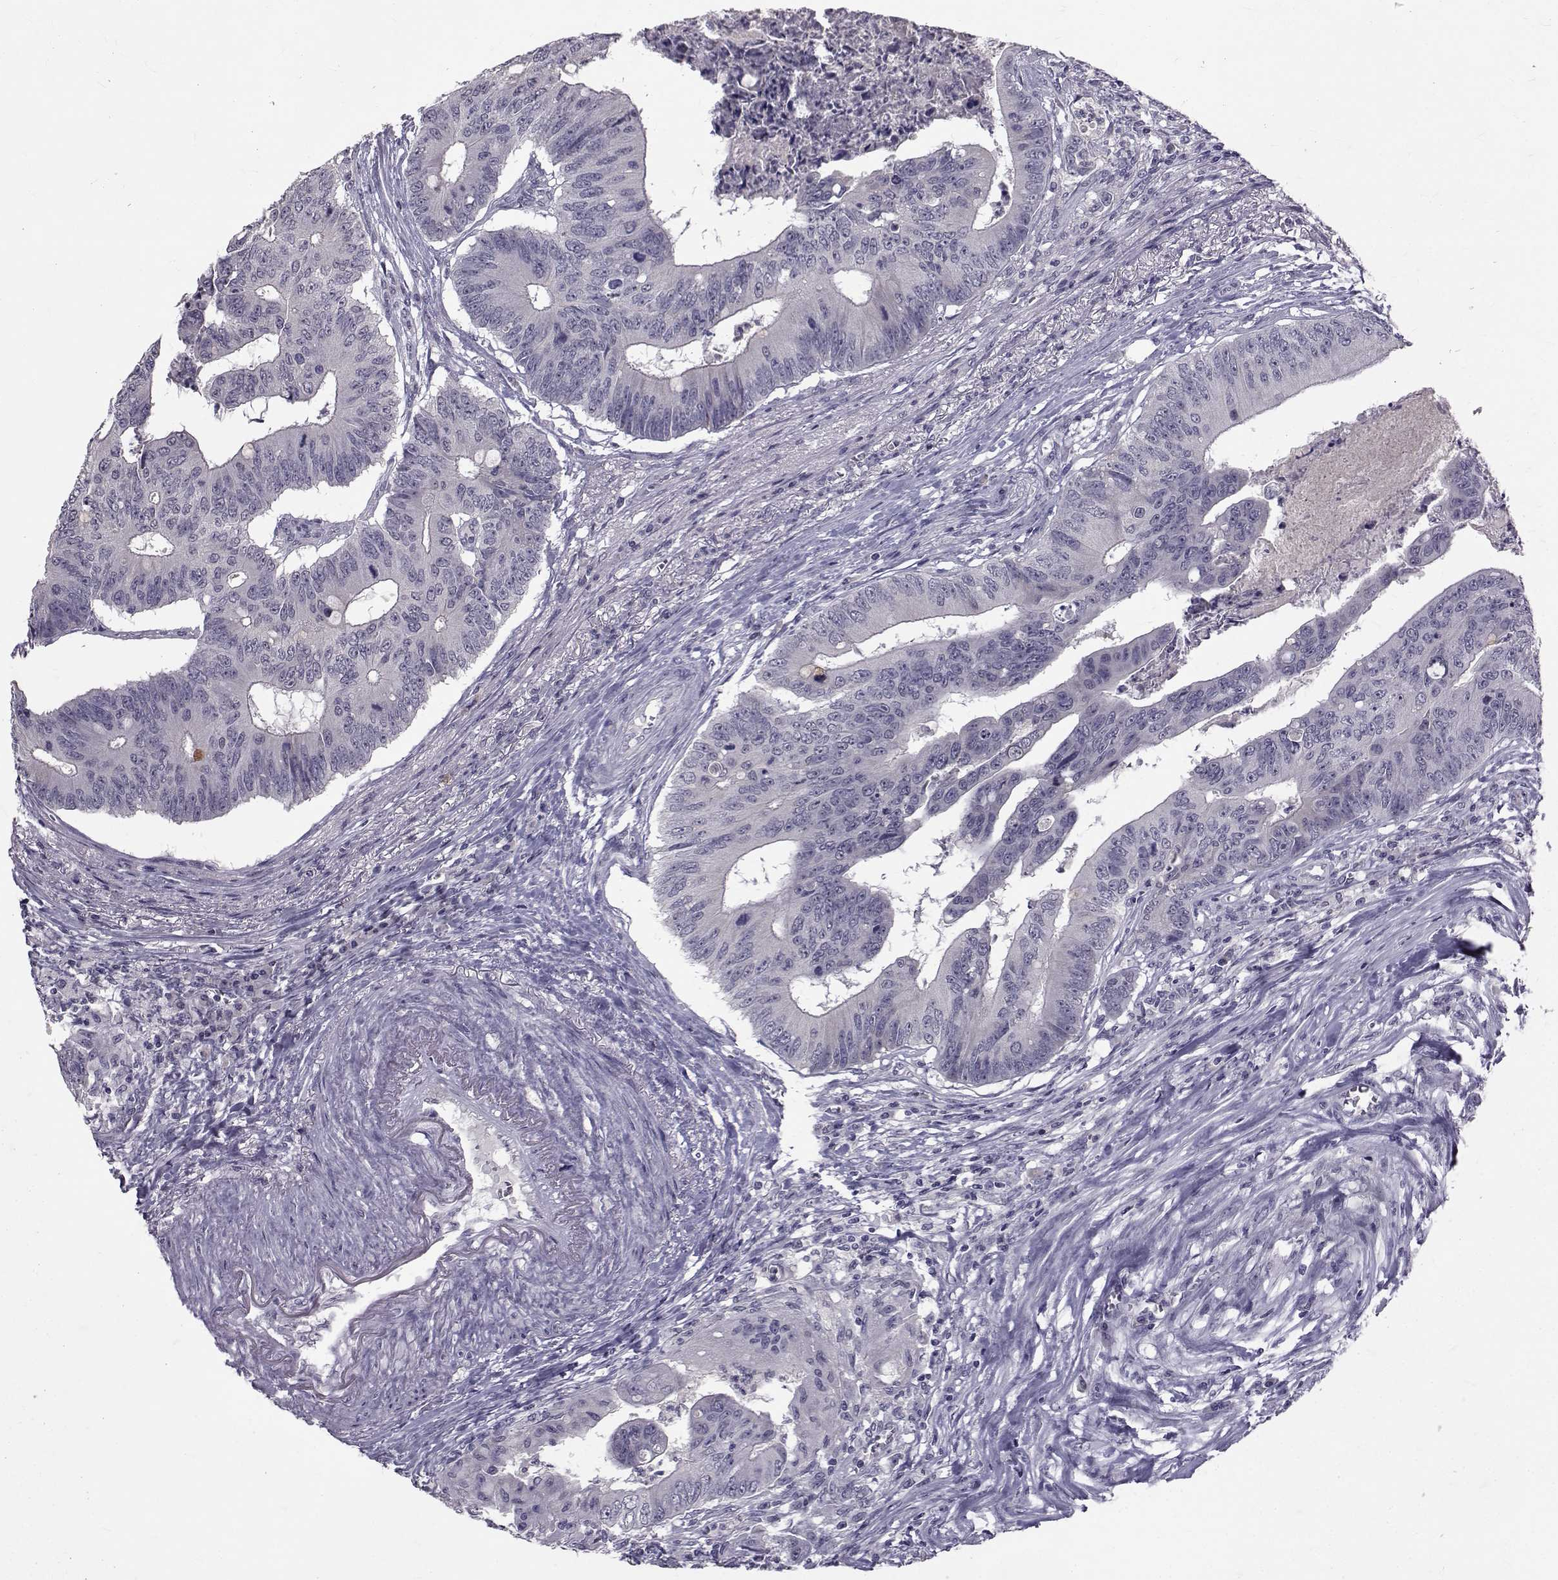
{"staining": {"intensity": "negative", "quantity": "none", "location": "none"}, "tissue": "colorectal cancer", "cell_type": "Tumor cells", "image_type": "cancer", "snomed": [{"axis": "morphology", "description": "Adenocarcinoma, NOS"}, {"axis": "topography", "description": "Colon"}], "caption": "DAB immunohistochemical staining of colorectal cancer displays no significant positivity in tumor cells.", "gene": "TNFRSF11B", "patient": {"sex": "male", "age": 84}}